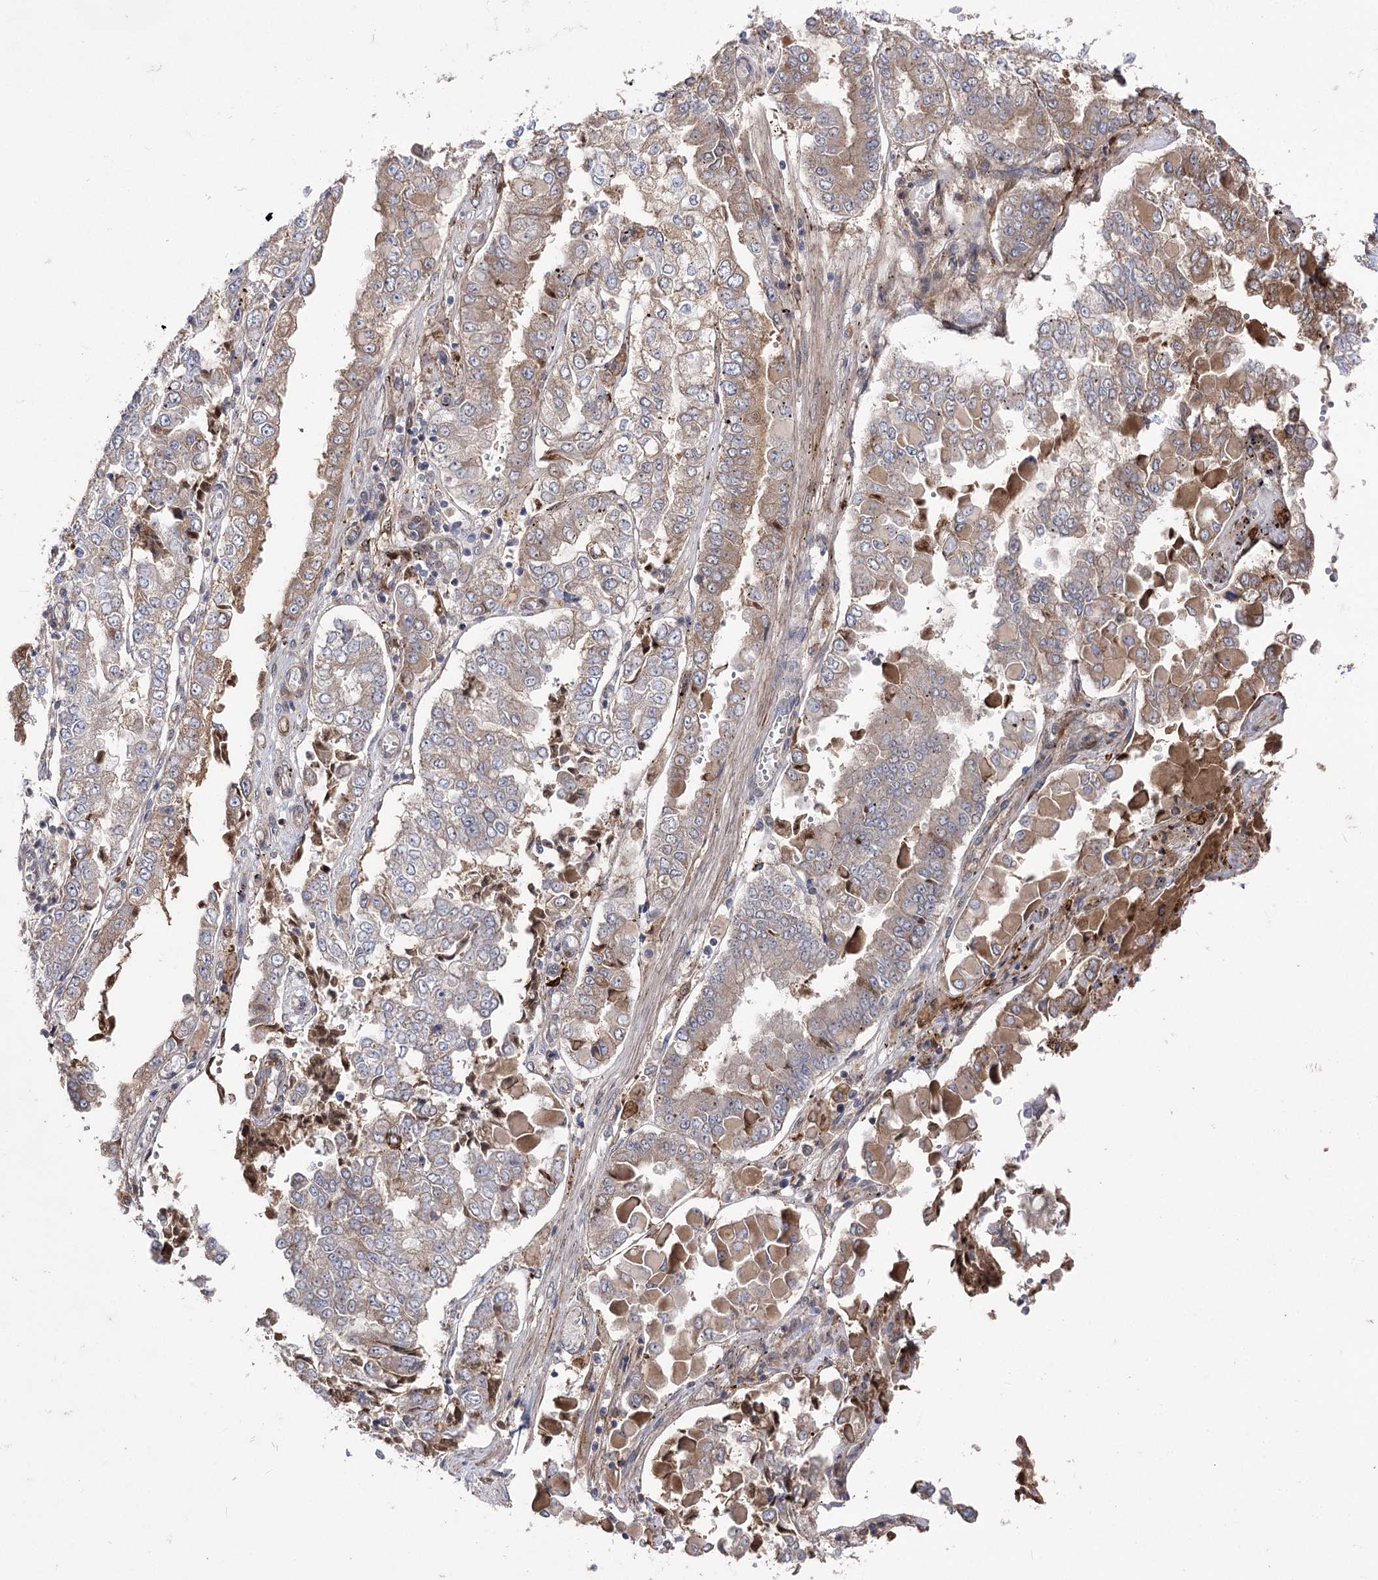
{"staining": {"intensity": "moderate", "quantity": "25%-75%", "location": "cytoplasmic/membranous"}, "tissue": "stomach cancer", "cell_type": "Tumor cells", "image_type": "cancer", "snomed": [{"axis": "morphology", "description": "Adenocarcinoma, NOS"}, {"axis": "topography", "description": "Stomach"}], "caption": "Protein analysis of adenocarcinoma (stomach) tissue shows moderate cytoplasmic/membranous positivity in about 25%-75% of tumor cells.", "gene": "OTUD1", "patient": {"sex": "male", "age": 76}}